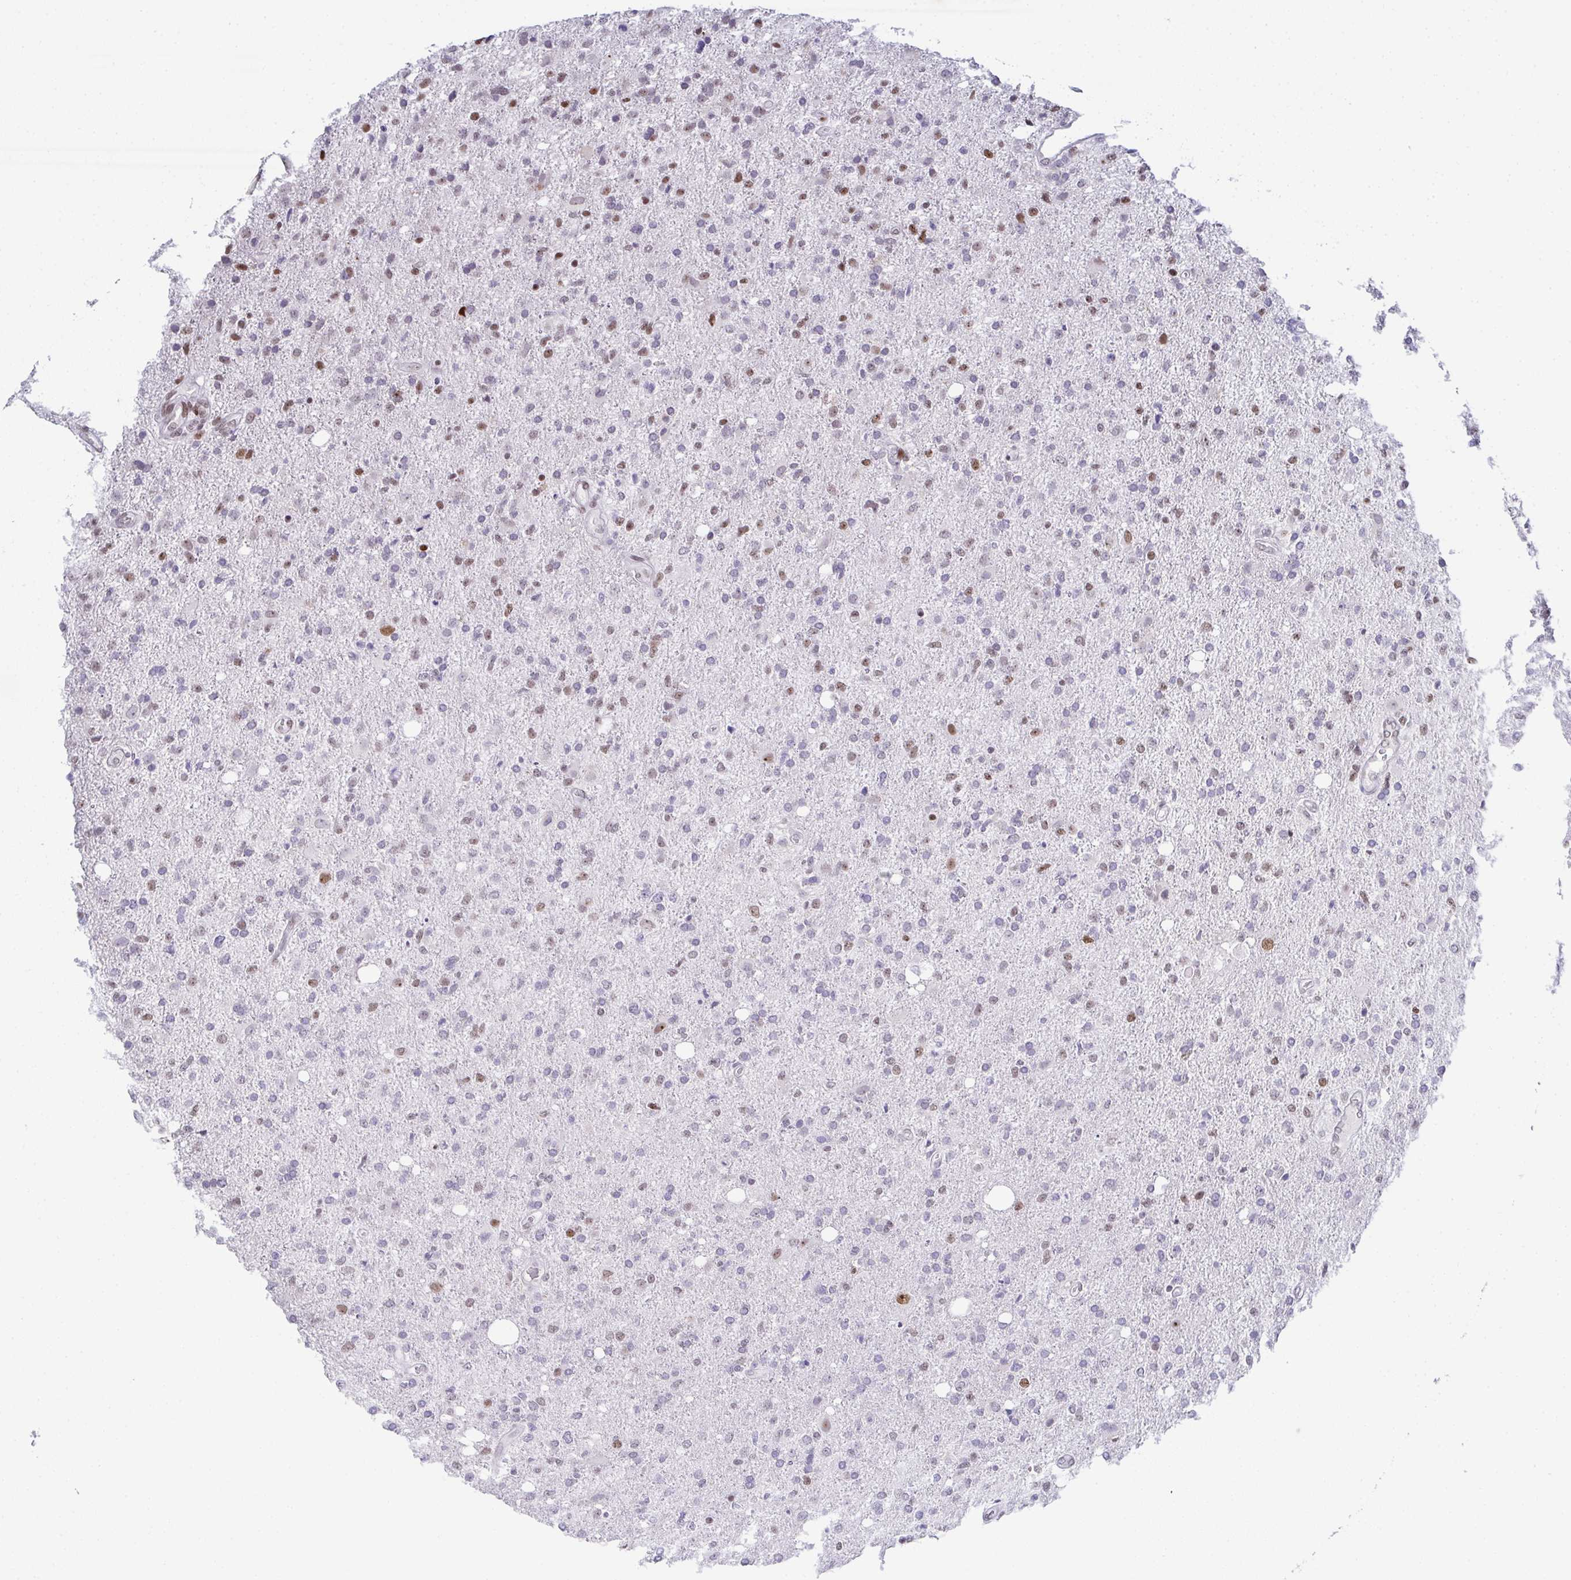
{"staining": {"intensity": "moderate", "quantity": "<25%", "location": "nuclear"}, "tissue": "glioma", "cell_type": "Tumor cells", "image_type": "cancer", "snomed": [{"axis": "morphology", "description": "Glioma, malignant, High grade"}, {"axis": "topography", "description": "Cerebral cortex"}], "caption": "Protein staining exhibits moderate nuclear staining in about <25% of tumor cells in malignant high-grade glioma. Nuclei are stained in blue.", "gene": "RB1", "patient": {"sex": "male", "age": 70}}